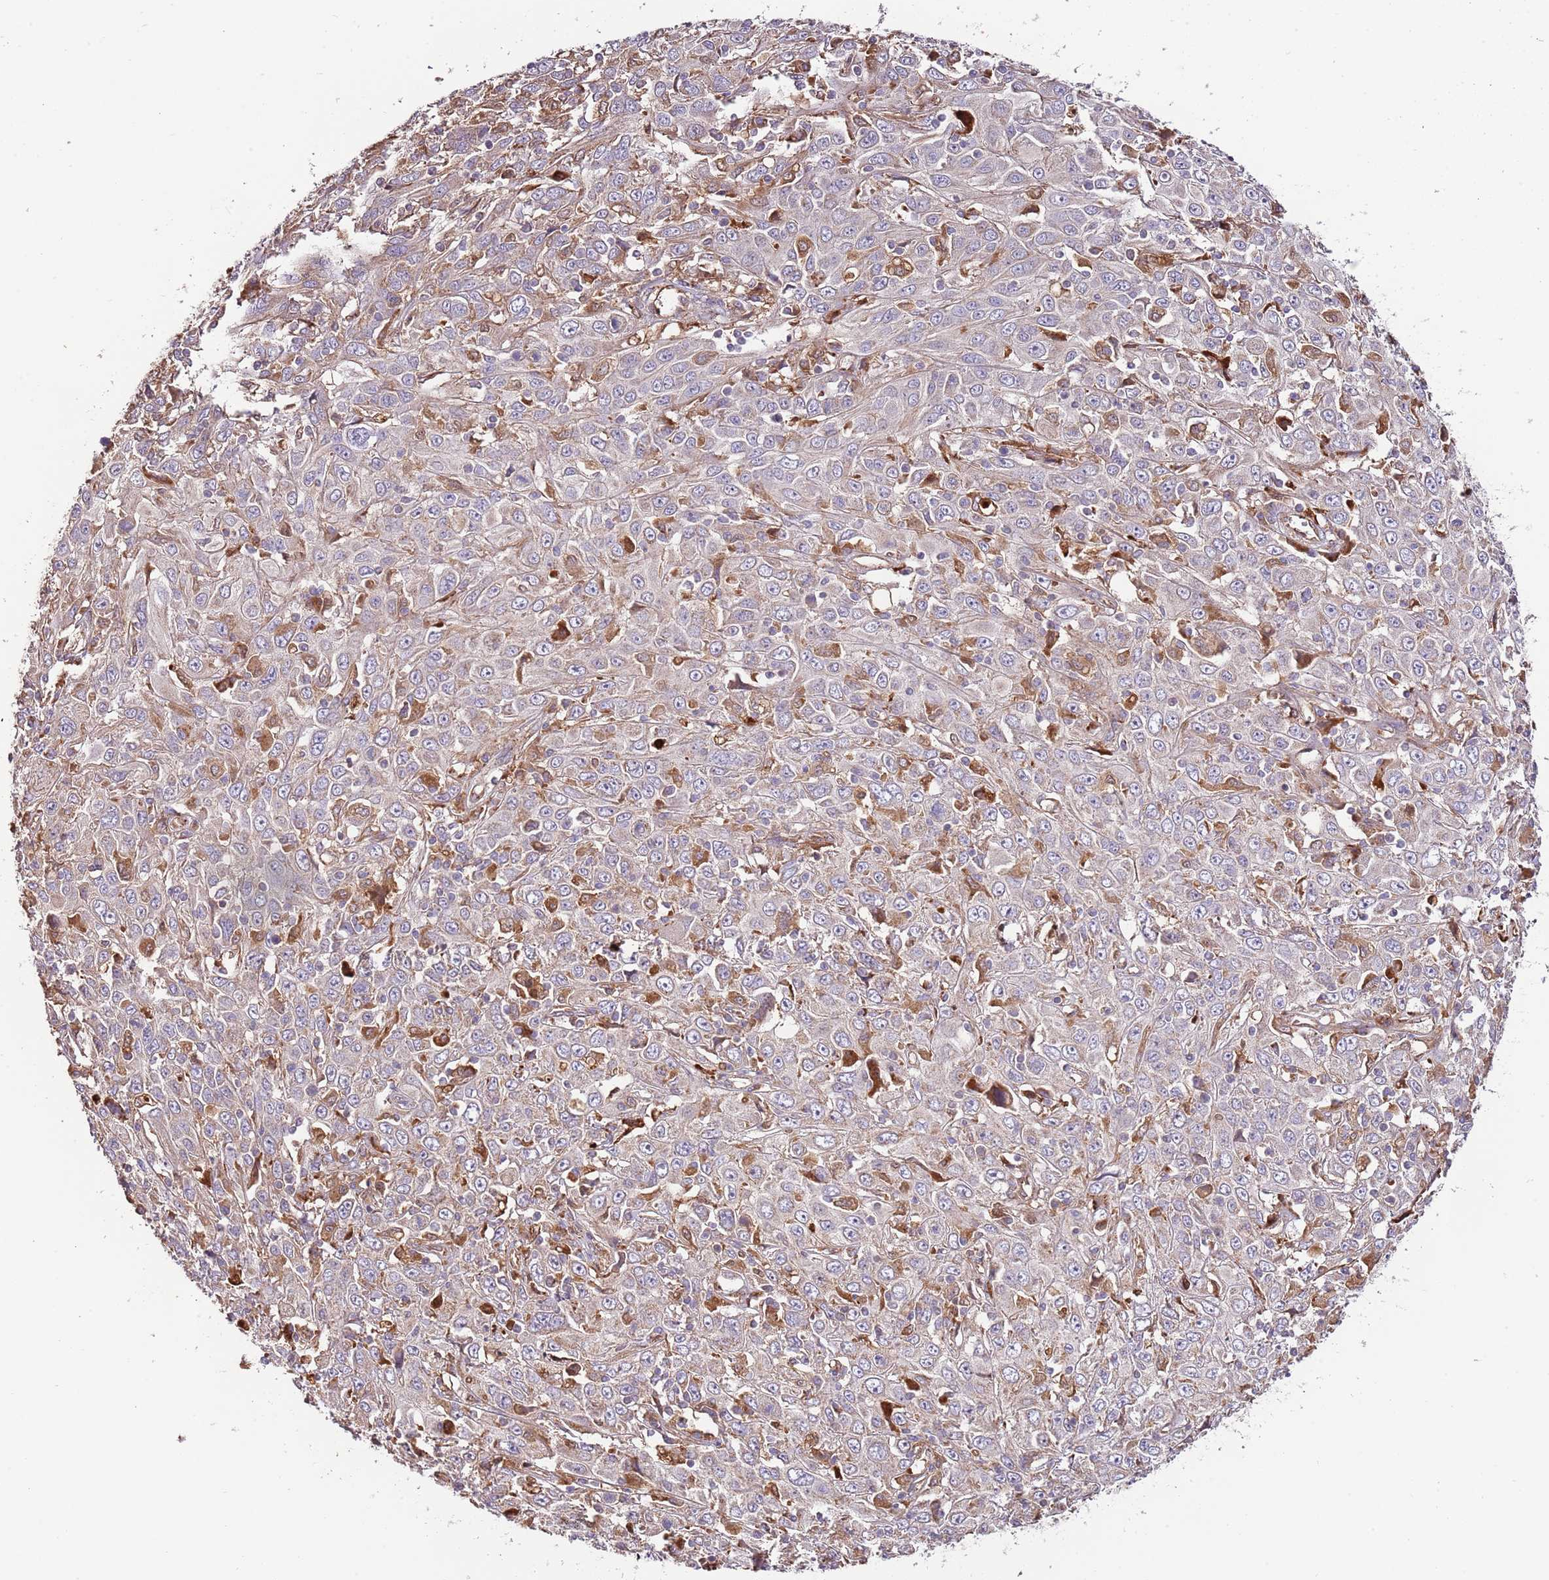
{"staining": {"intensity": "moderate", "quantity": "25%-75%", "location": "cytoplasmic/membranous"}, "tissue": "cervical cancer", "cell_type": "Tumor cells", "image_type": "cancer", "snomed": [{"axis": "morphology", "description": "Squamous cell carcinoma, NOS"}, {"axis": "topography", "description": "Cervix"}], "caption": "Human cervical squamous cell carcinoma stained for a protein (brown) shows moderate cytoplasmic/membranous positive staining in approximately 25%-75% of tumor cells.", "gene": "DOCK6", "patient": {"sex": "female", "age": 46}}